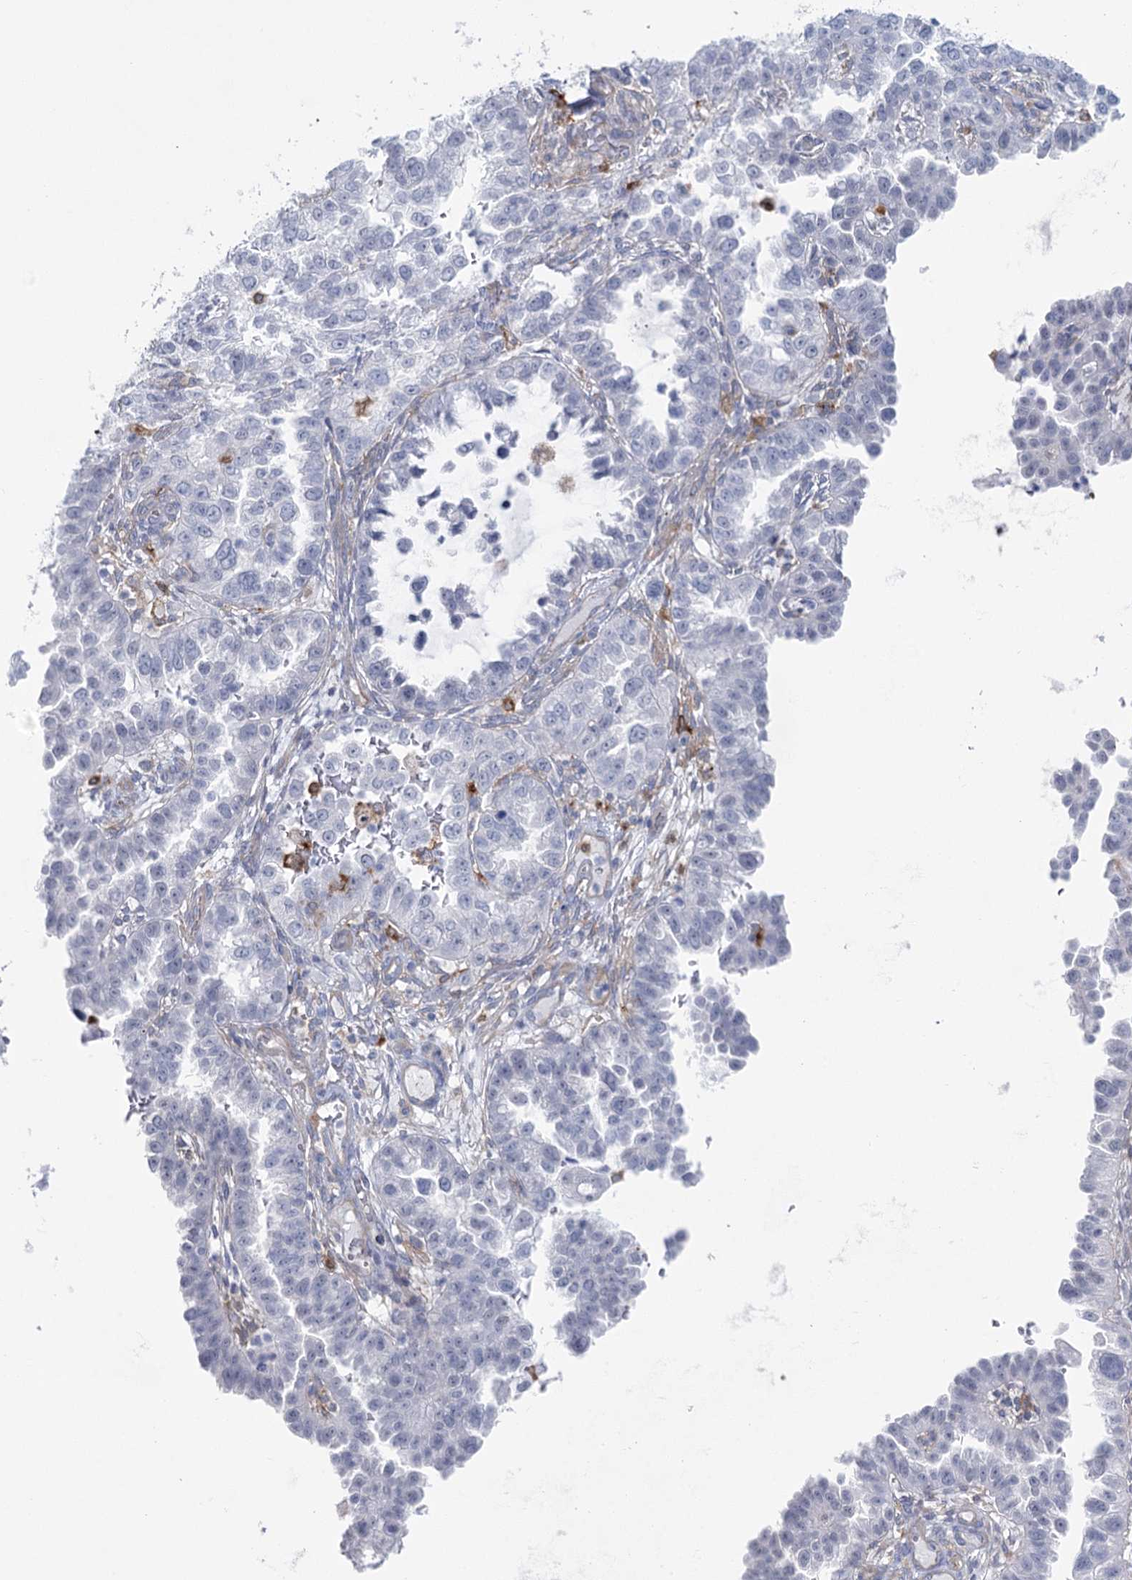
{"staining": {"intensity": "negative", "quantity": "none", "location": "none"}, "tissue": "endometrial cancer", "cell_type": "Tumor cells", "image_type": "cancer", "snomed": [{"axis": "morphology", "description": "Adenocarcinoma, NOS"}, {"axis": "topography", "description": "Endometrium"}], "caption": "Photomicrograph shows no significant protein positivity in tumor cells of endometrial adenocarcinoma. (Brightfield microscopy of DAB (3,3'-diaminobenzidine) immunohistochemistry at high magnification).", "gene": "CCDC88A", "patient": {"sex": "female", "age": 85}}